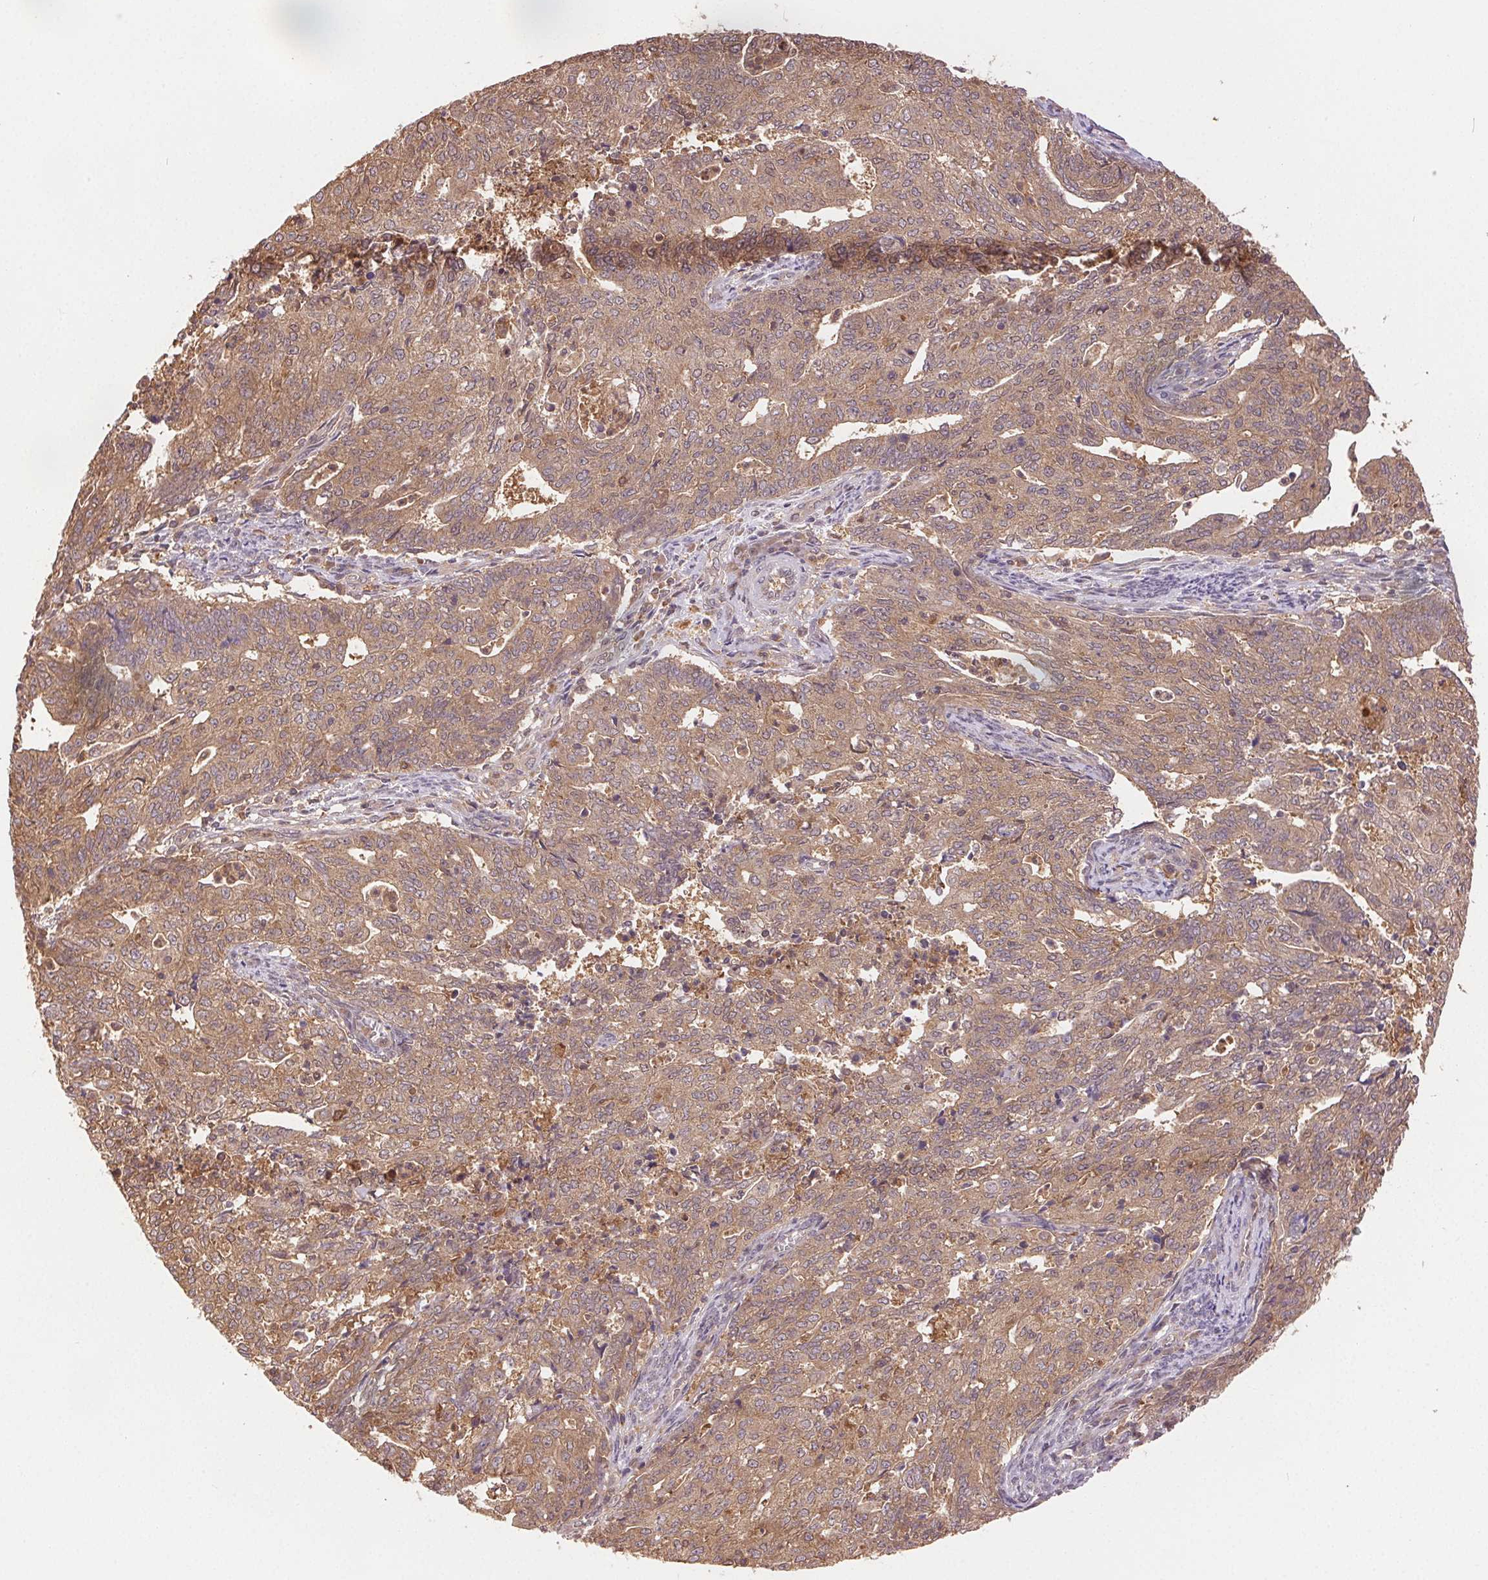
{"staining": {"intensity": "weak", "quantity": ">75%", "location": "cytoplasmic/membranous"}, "tissue": "endometrial cancer", "cell_type": "Tumor cells", "image_type": "cancer", "snomed": [{"axis": "morphology", "description": "Adenocarcinoma, NOS"}, {"axis": "topography", "description": "Endometrium"}], "caption": "The image demonstrates immunohistochemical staining of endometrial cancer. There is weak cytoplasmic/membranous positivity is appreciated in about >75% of tumor cells. Using DAB (3,3'-diaminobenzidine) (brown) and hematoxylin (blue) stains, captured at high magnification using brightfield microscopy.", "gene": "GDI2", "patient": {"sex": "female", "age": 82}}